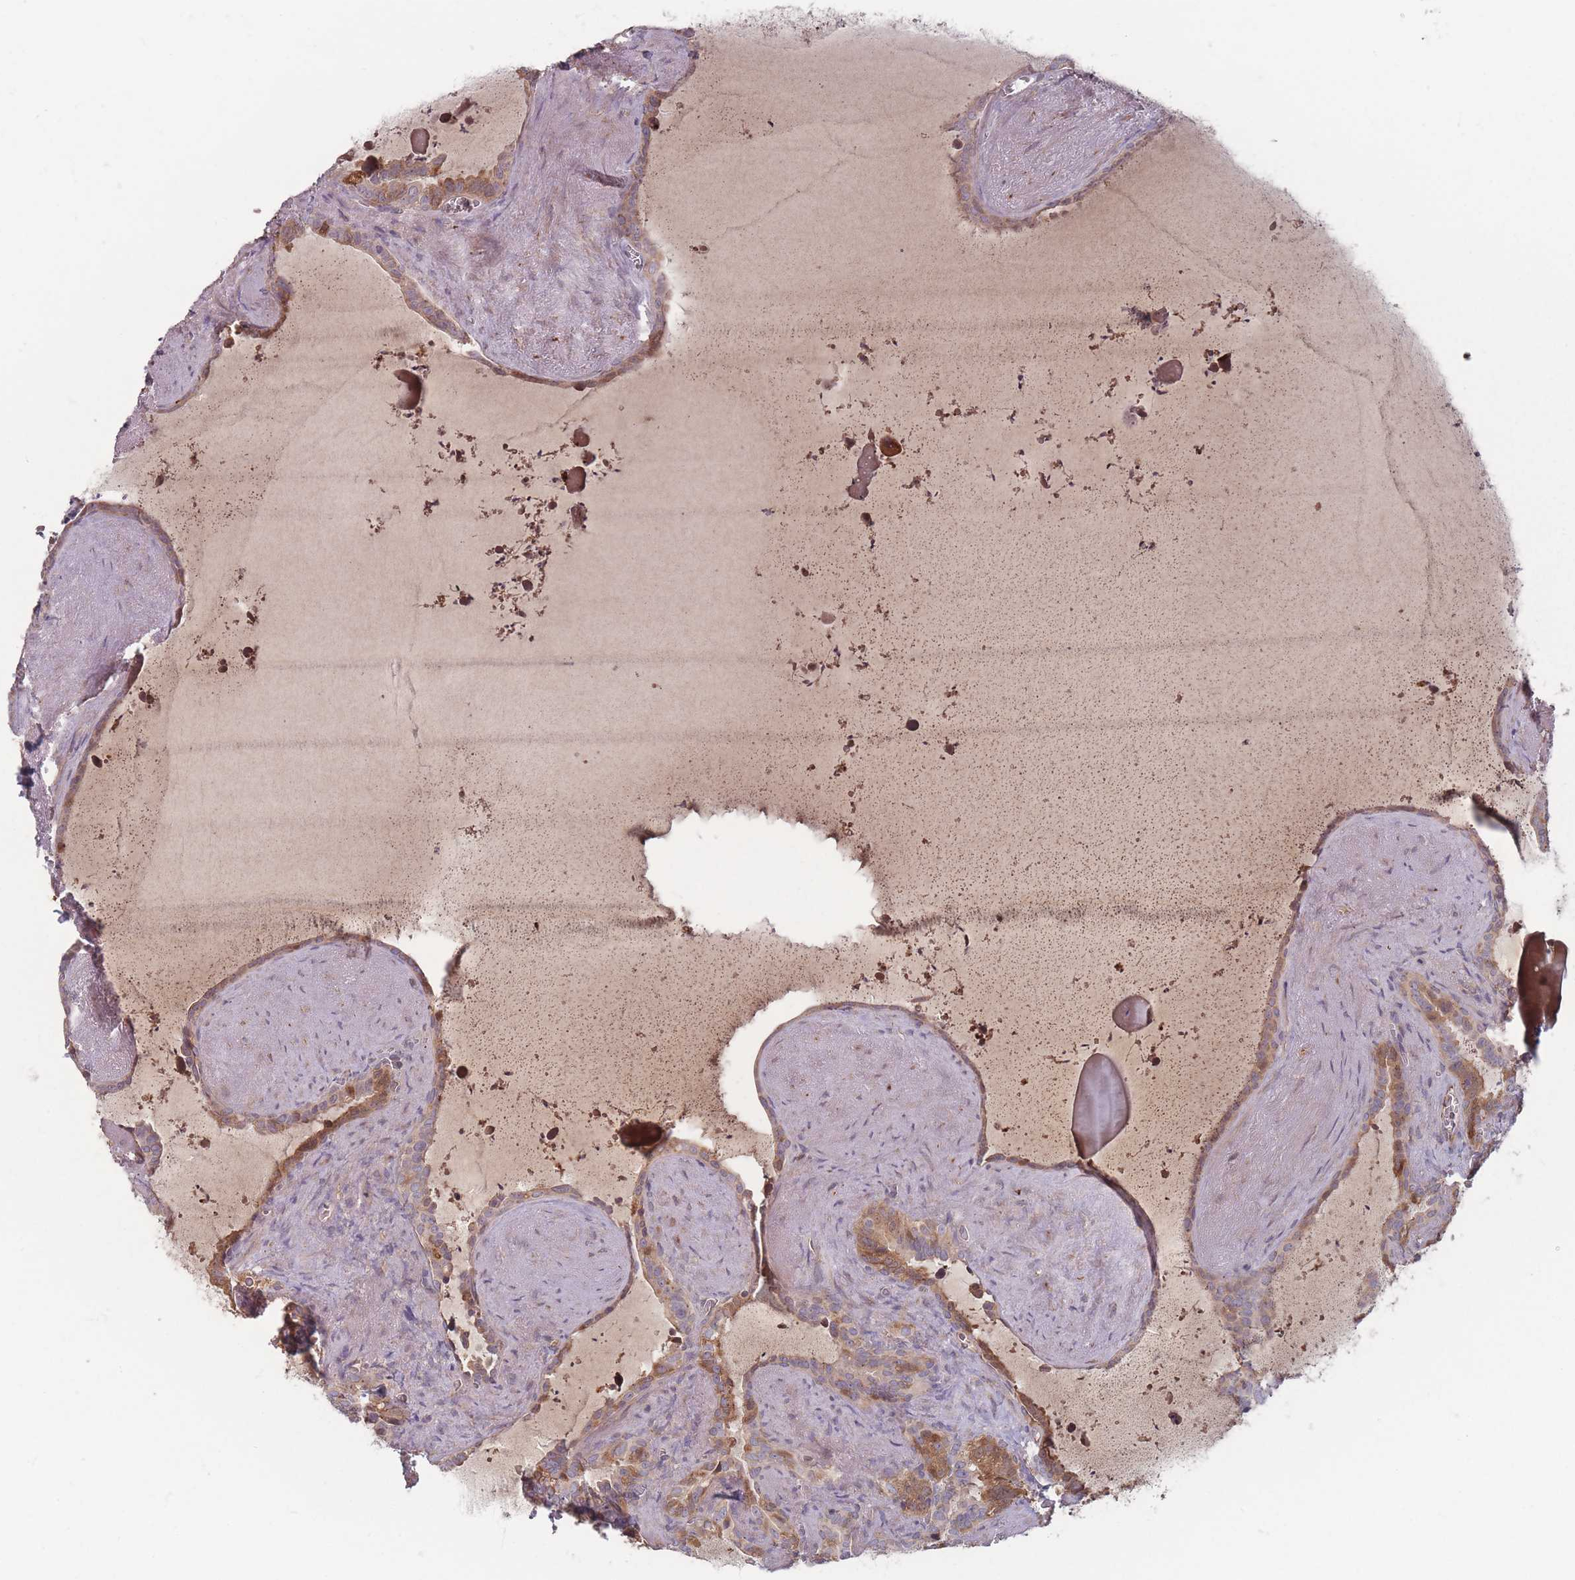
{"staining": {"intensity": "moderate", "quantity": ">75%", "location": "cytoplasmic/membranous"}, "tissue": "seminal vesicle", "cell_type": "Glandular cells", "image_type": "normal", "snomed": [{"axis": "morphology", "description": "Normal tissue, NOS"}, {"axis": "topography", "description": "Prostate"}, {"axis": "topography", "description": "Seminal veicle"}], "caption": "Seminal vesicle stained for a protein (brown) shows moderate cytoplasmic/membranous positive positivity in about >75% of glandular cells.", "gene": "ATP5MGL", "patient": {"sex": "male", "age": 58}}